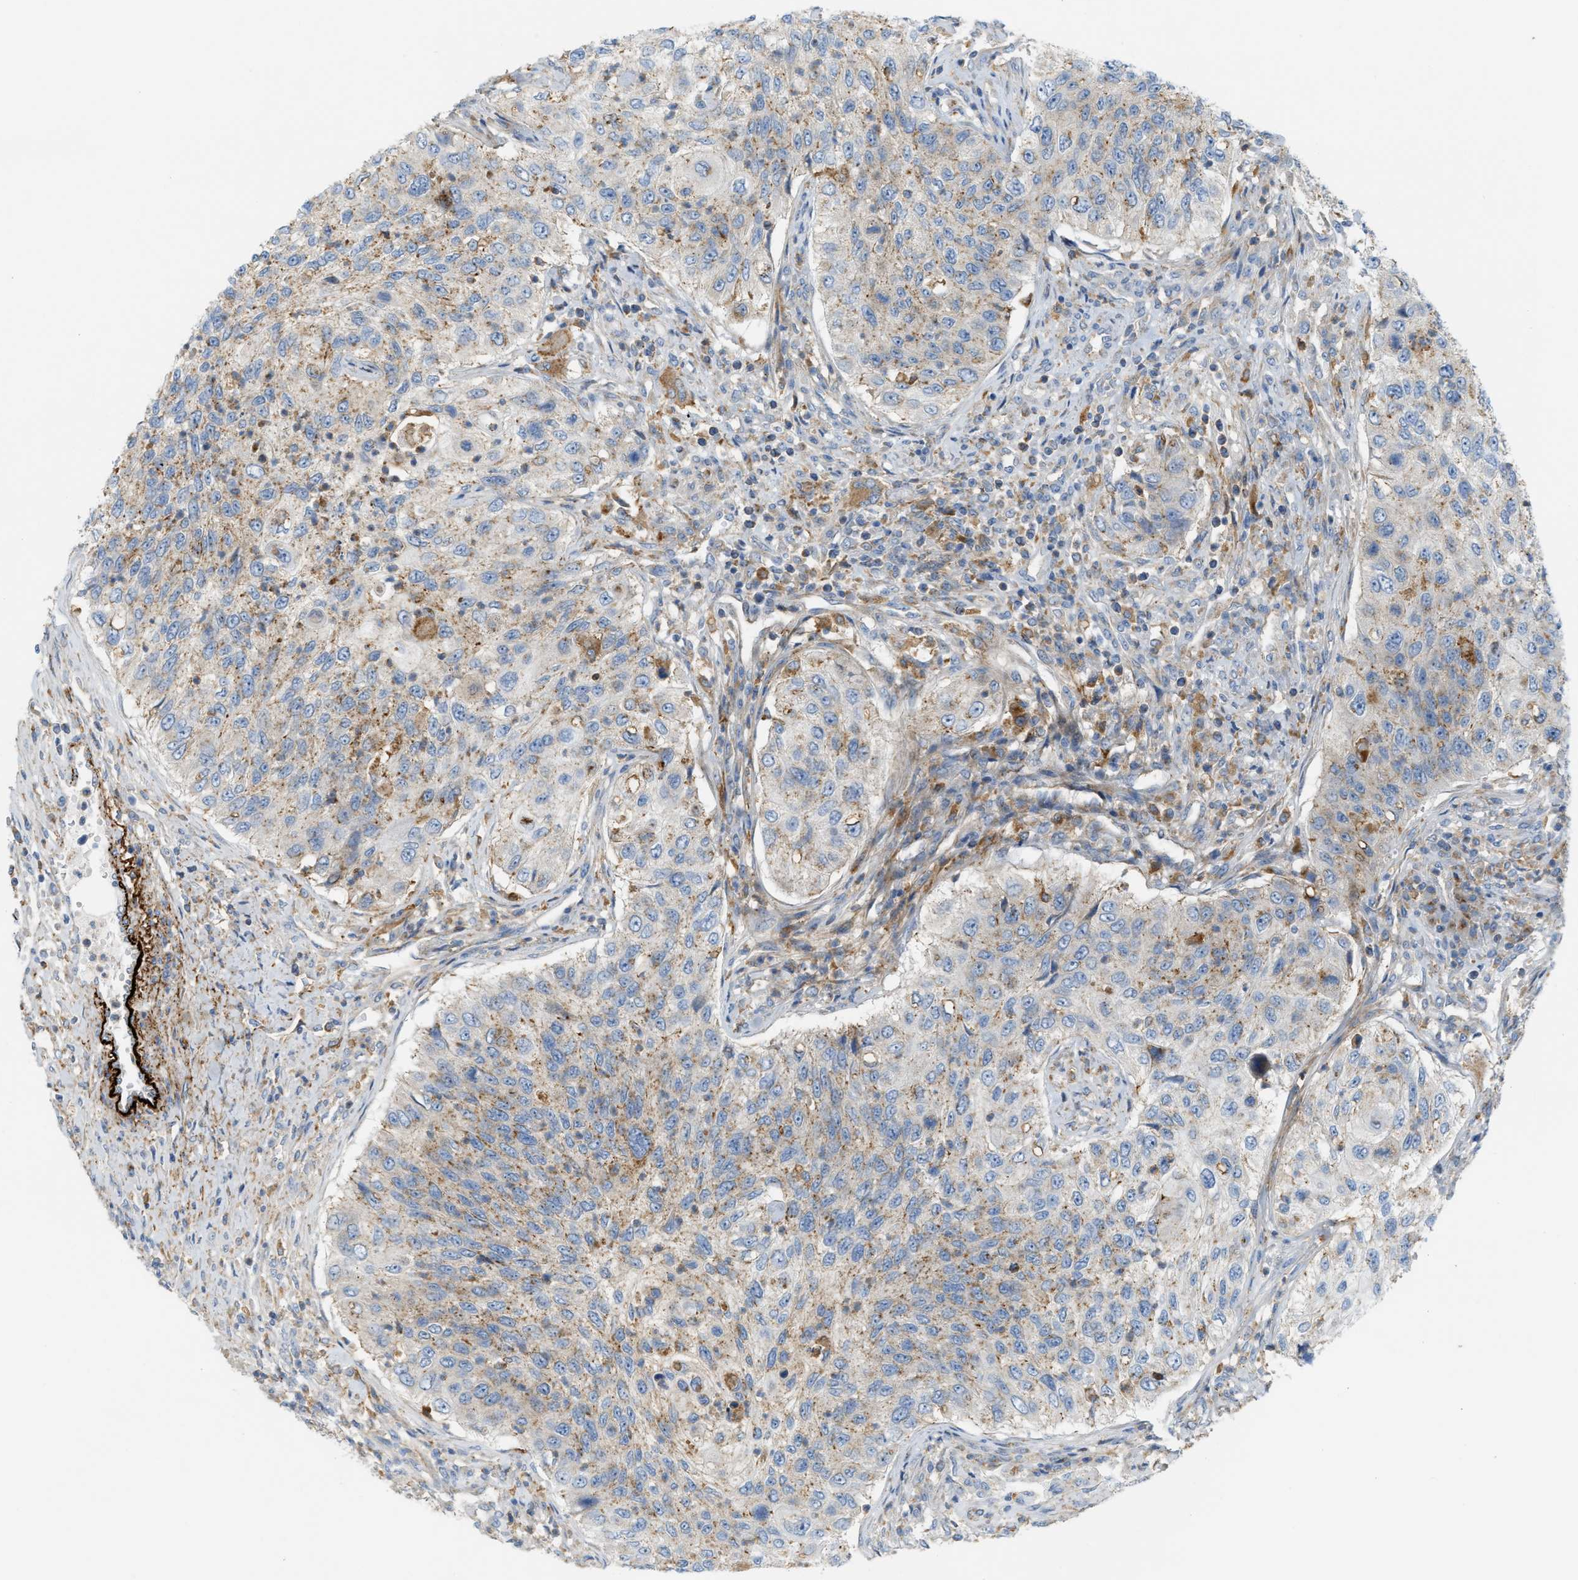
{"staining": {"intensity": "weak", "quantity": ">75%", "location": "cytoplasmic/membranous"}, "tissue": "urothelial cancer", "cell_type": "Tumor cells", "image_type": "cancer", "snomed": [{"axis": "morphology", "description": "Urothelial carcinoma, High grade"}, {"axis": "topography", "description": "Urinary bladder"}], "caption": "There is low levels of weak cytoplasmic/membranous staining in tumor cells of high-grade urothelial carcinoma, as demonstrated by immunohistochemical staining (brown color).", "gene": "LMBRD1", "patient": {"sex": "female", "age": 60}}